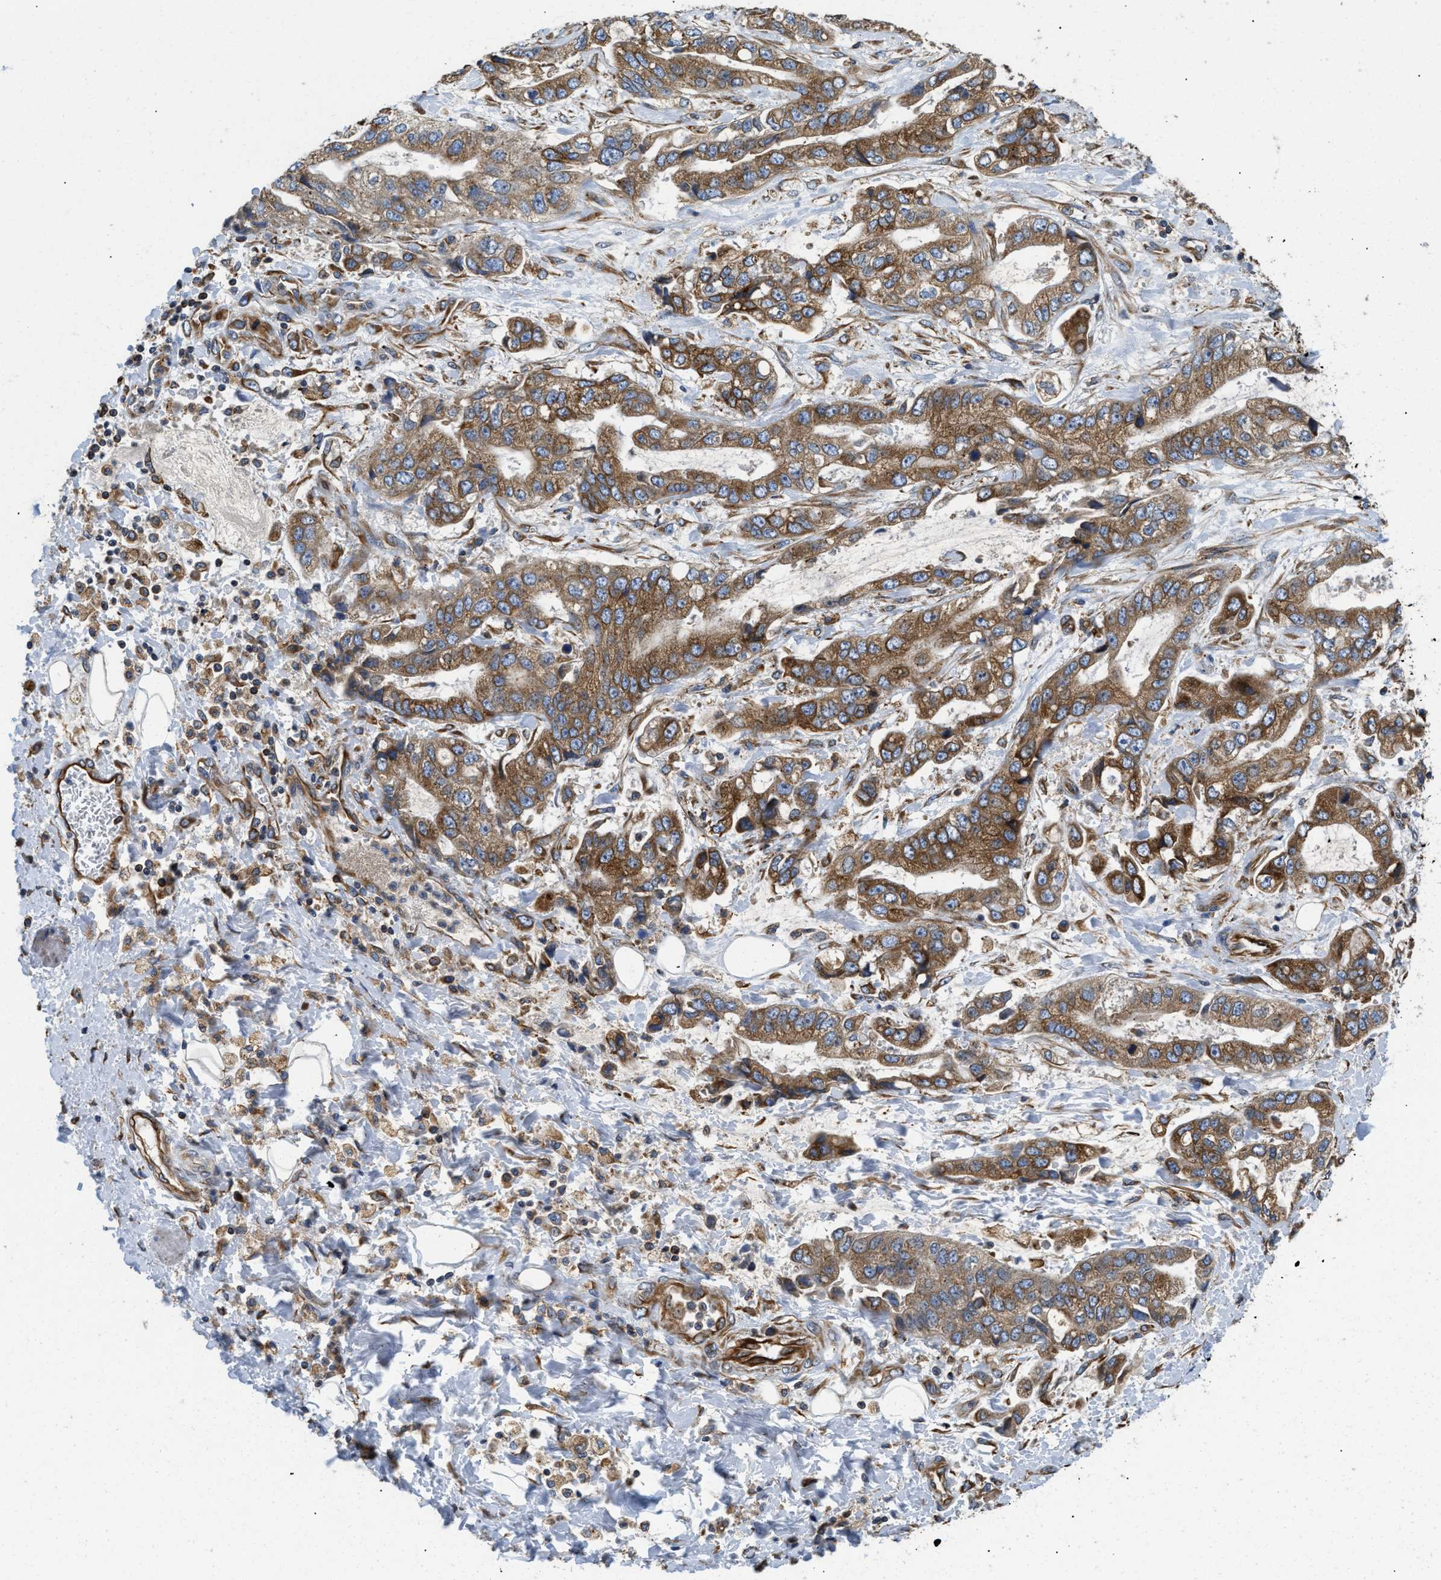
{"staining": {"intensity": "moderate", "quantity": ">75%", "location": "cytoplasmic/membranous"}, "tissue": "stomach cancer", "cell_type": "Tumor cells", "image_type": "cancer", "snomed": [{"axis": "morphology", "description": "Normal tissue, NOS"}, {"axis": "morphology", "description": "Adenocarcinoma, NOS"}, {"axis": "topography", "description": "Stomach"}], "caption": "IHC (DAB (3,3'-diaminobenzidine)) staining of stomach cancer reveals moderate cytoplasmic/membranous protein staining in approximately >75% of tumor cells.", "gene": "HSD17B12", "patient": {"sex": "male", "age": 62}}